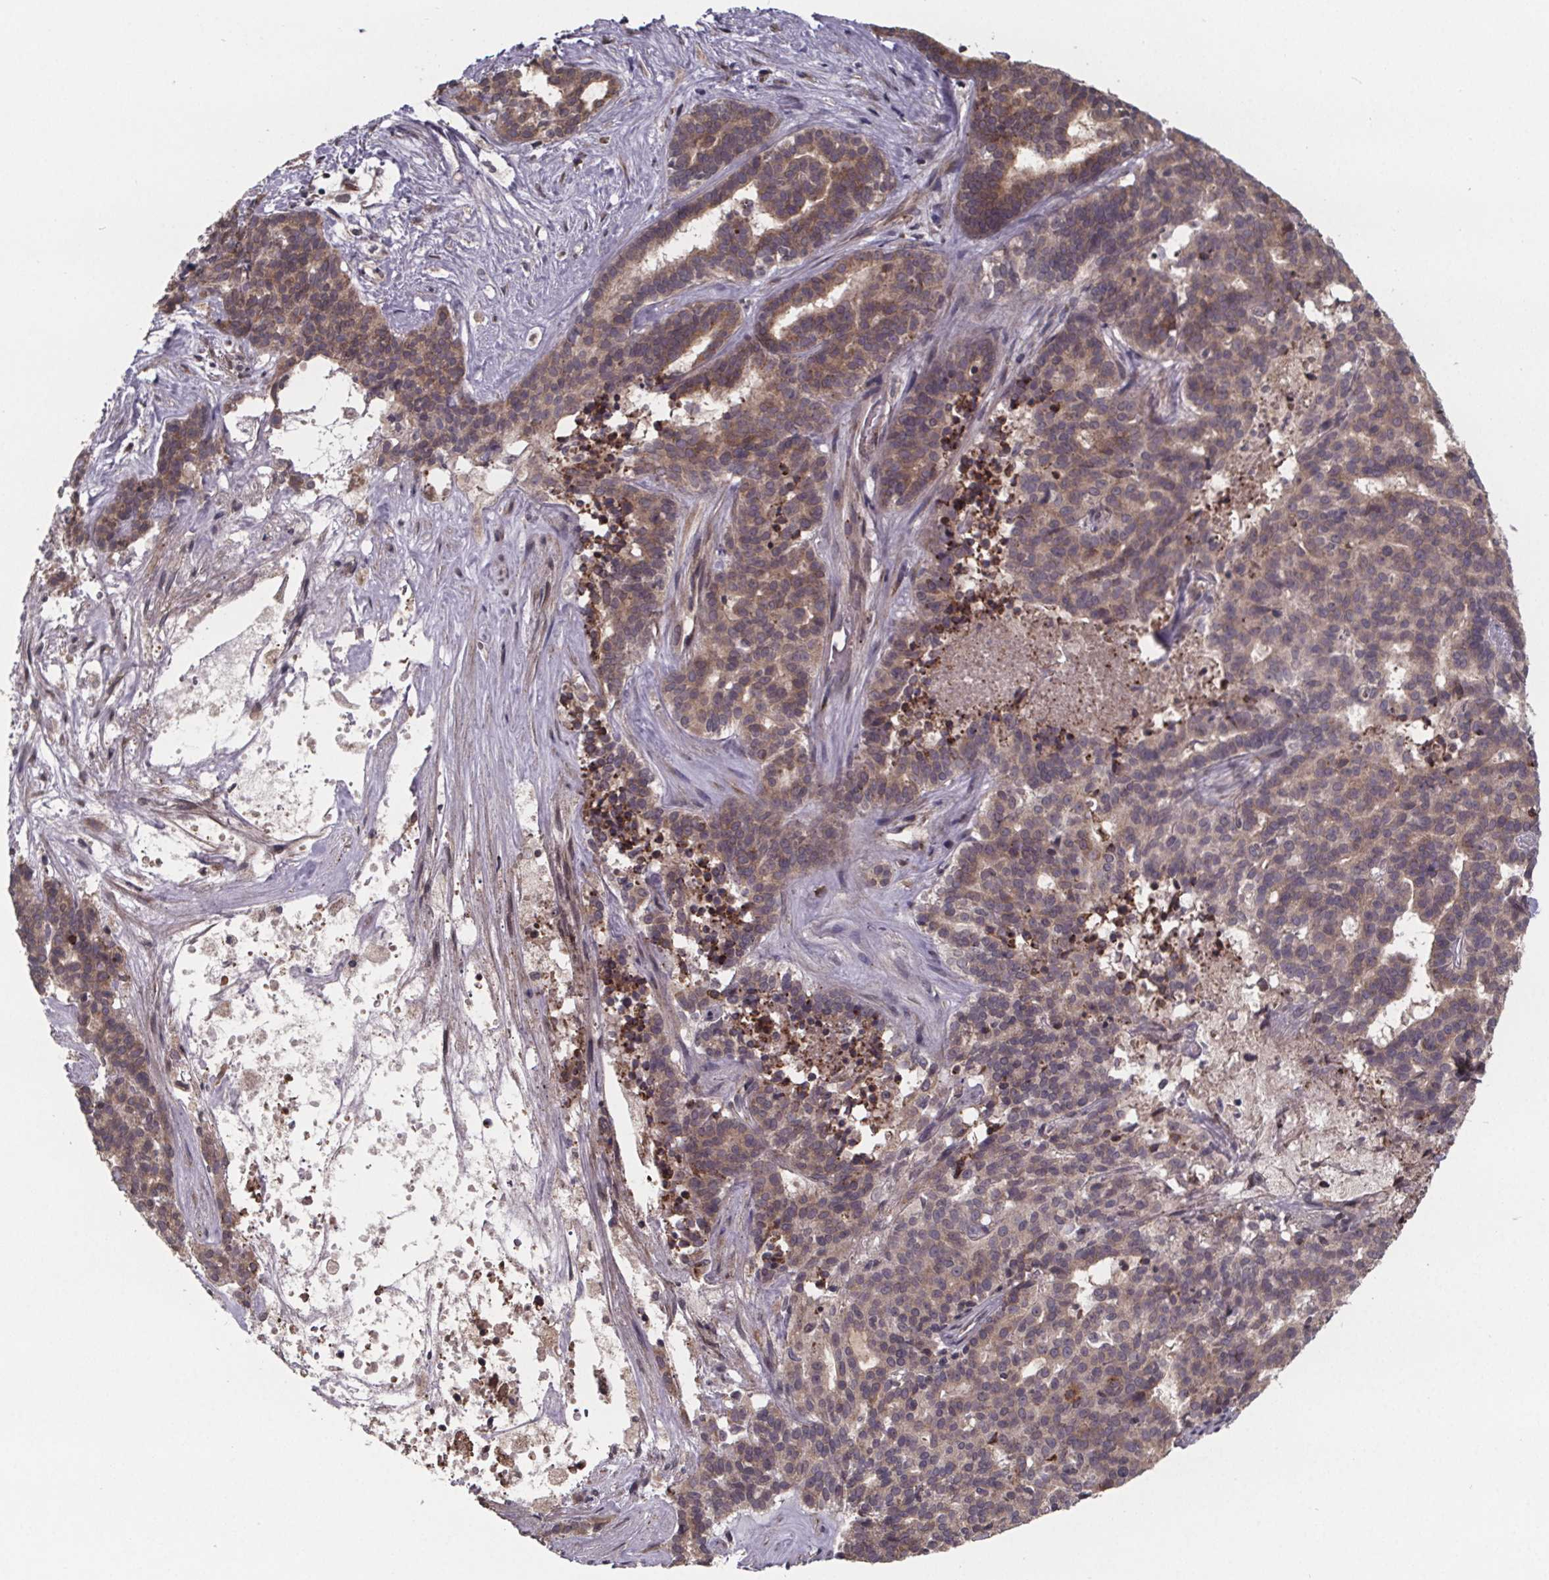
{"staining": {"intensity": "weak", "quantity": ">75%", "location": "cytoplasmic/membranous"}, "tissue": "liver cancer", "cell_type": "Tumor cells", "image_type": "cancer", "snomed": [{"axis": "morphology", "description": "Cholangiocarcinoma"}, {"axis": "topography", "description": "Liver"}], "caption": "High-power microscopy captured an IHC image of liver cancer (cholangiocarcinoma), revealing weak cytoplasmic/membranous expression in about >75% of tumor cells.", "gene": "SAT1", "patient": {"sex": "female", "age": 47}}